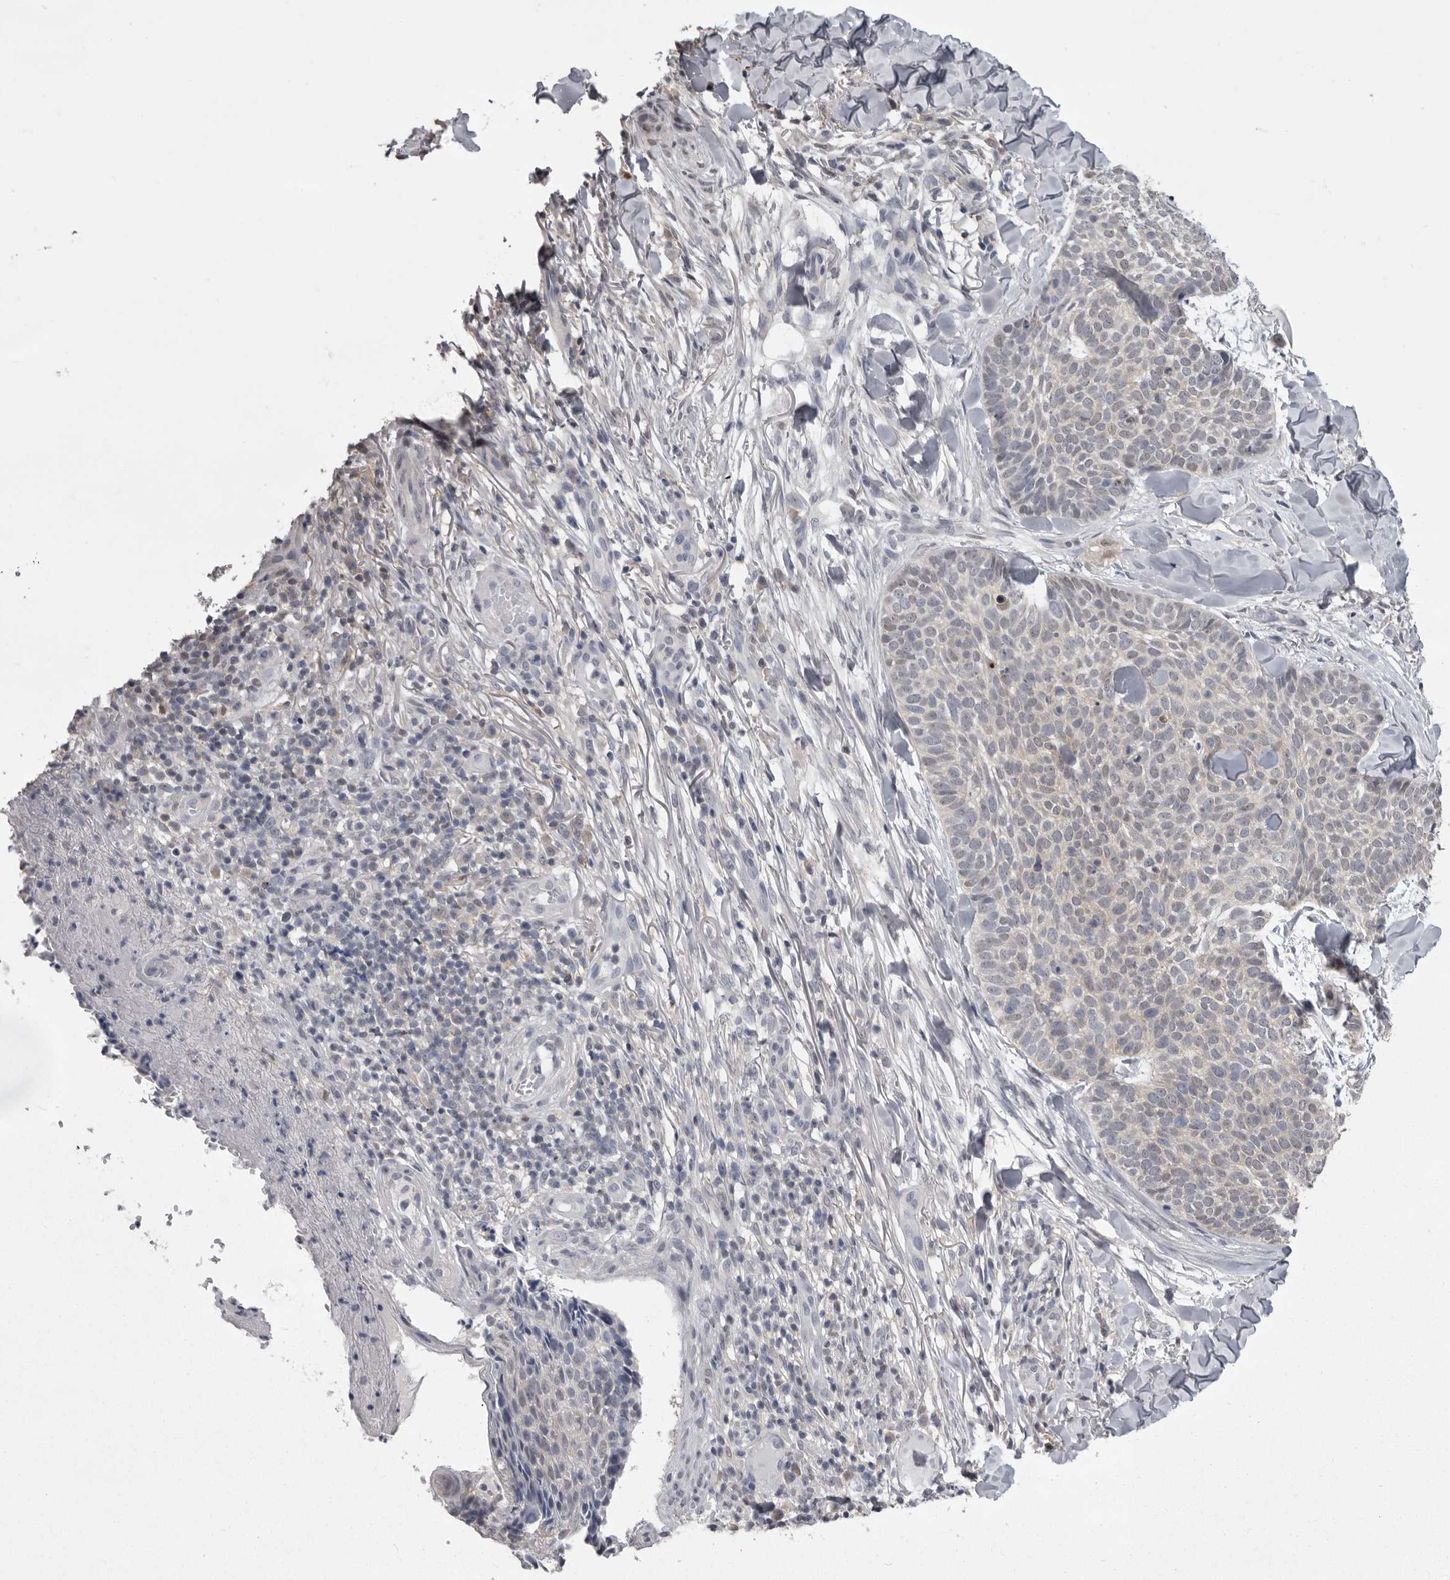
{"staining": {"intensity": "negative", "quantity": "none", "location": "none"}, "tissue": "skin cancer", "cell_type": "Tumor cells", "image_type": "cancer", "snomed": [{"axis": "morphology", "description": "Normal tissue, NOS"}, {"axis": "morphology", "description": "Basal cell carcinoma"}, {"axis": "topography", "description": "Skin"}], "caption": "This photomicrograph is of basal cell carcinoma (skin) stained with immunohistochemistry (IHC) to label a protein in brown with the nuclei are counter-stained blue. There is no staining in tumor cells.", "gene": "MDH1", "patient": {"sex": "male", "age": 67}}